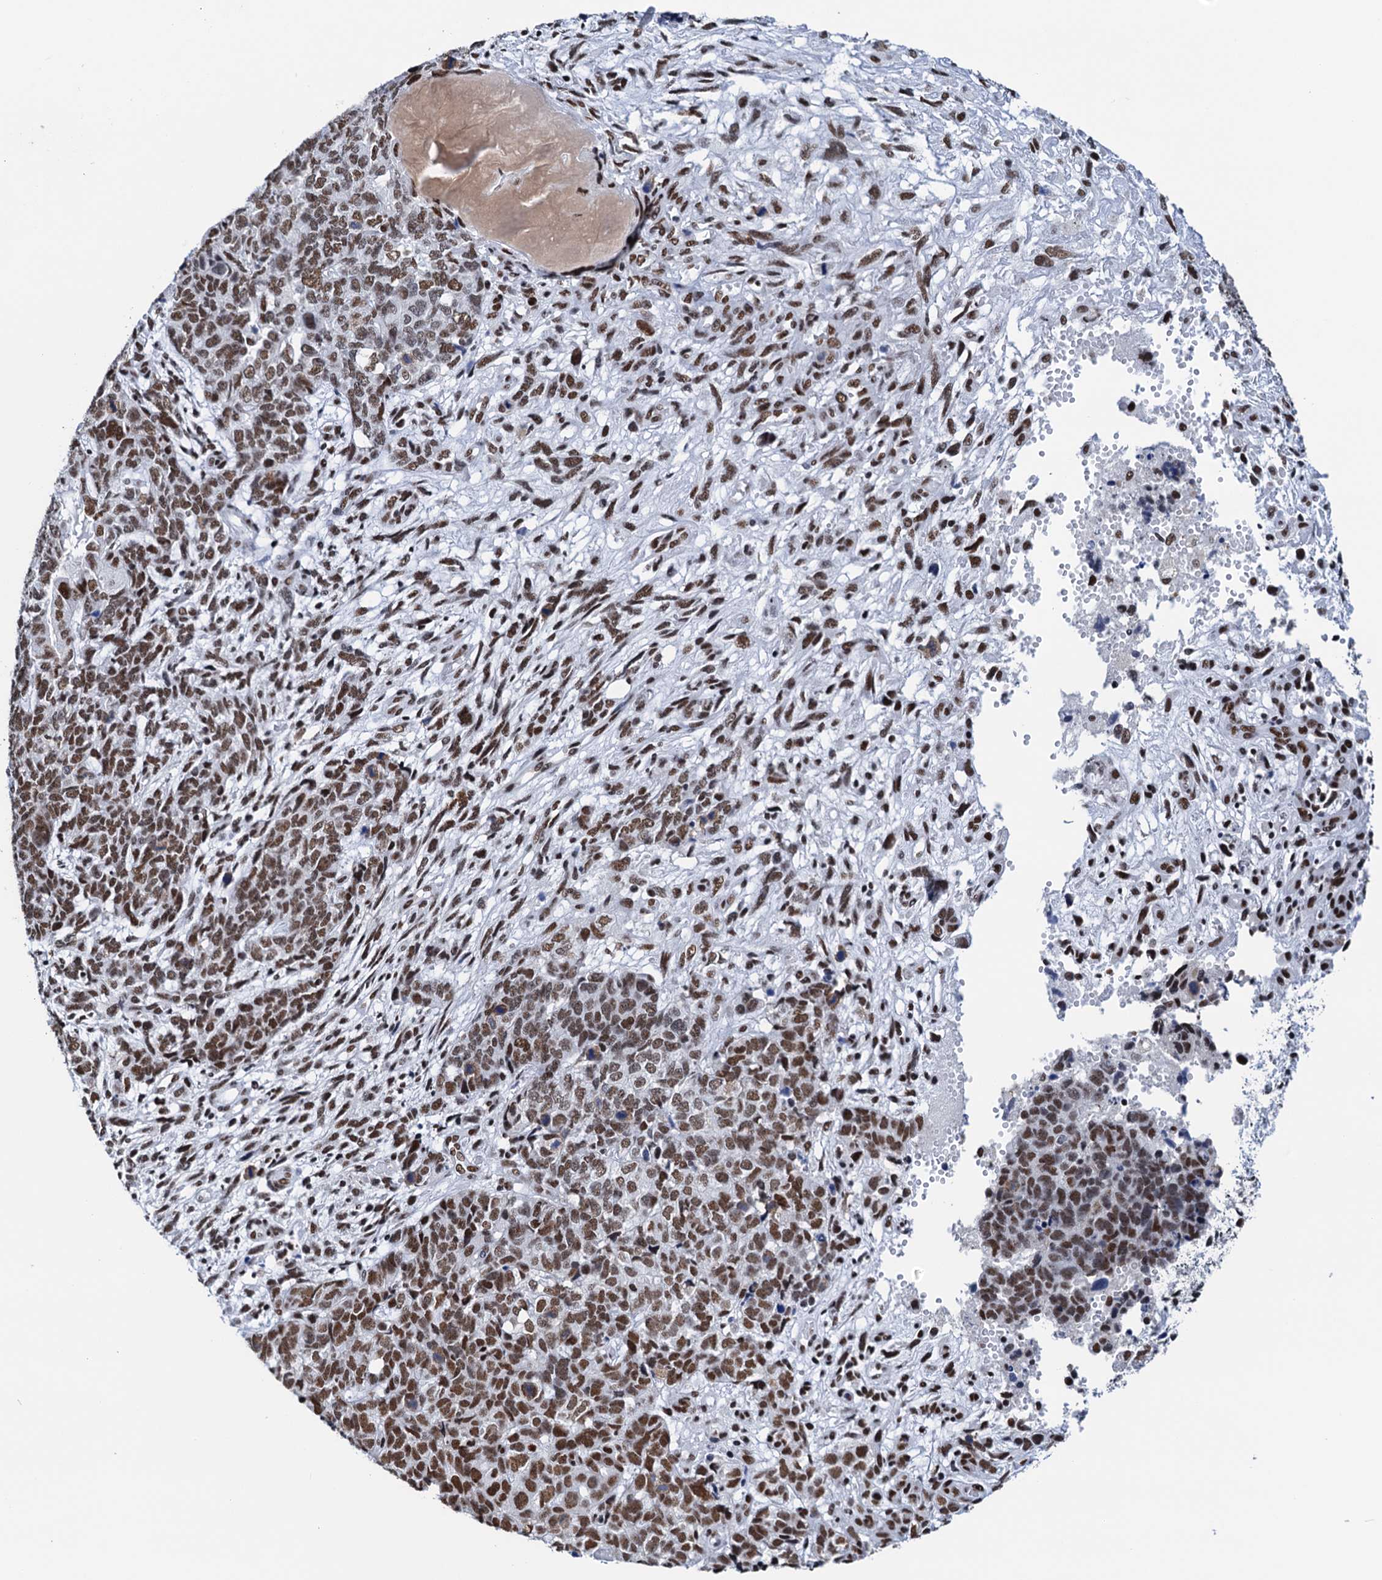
{"staining": {"intensity": "strong", "quantity": ">75%", "location": "nuclear"}, "tissue": "cervical cancer", "cell_type": "Tumor cells", "image_type": "cancer", "snomed": [{"axis": "morphology", "description": "Squamous cell carcinoma, NOS"}, {"axis": "topography", "description": "Cervix"}], "caption": "This is an image of immunohistochemistry staining of cervical squamous cell carcinoma, which shows strong positivity in the nuclear of tumor cells.", "gene": "SLTM", "patient": {"sex": "female", "age": 63}}